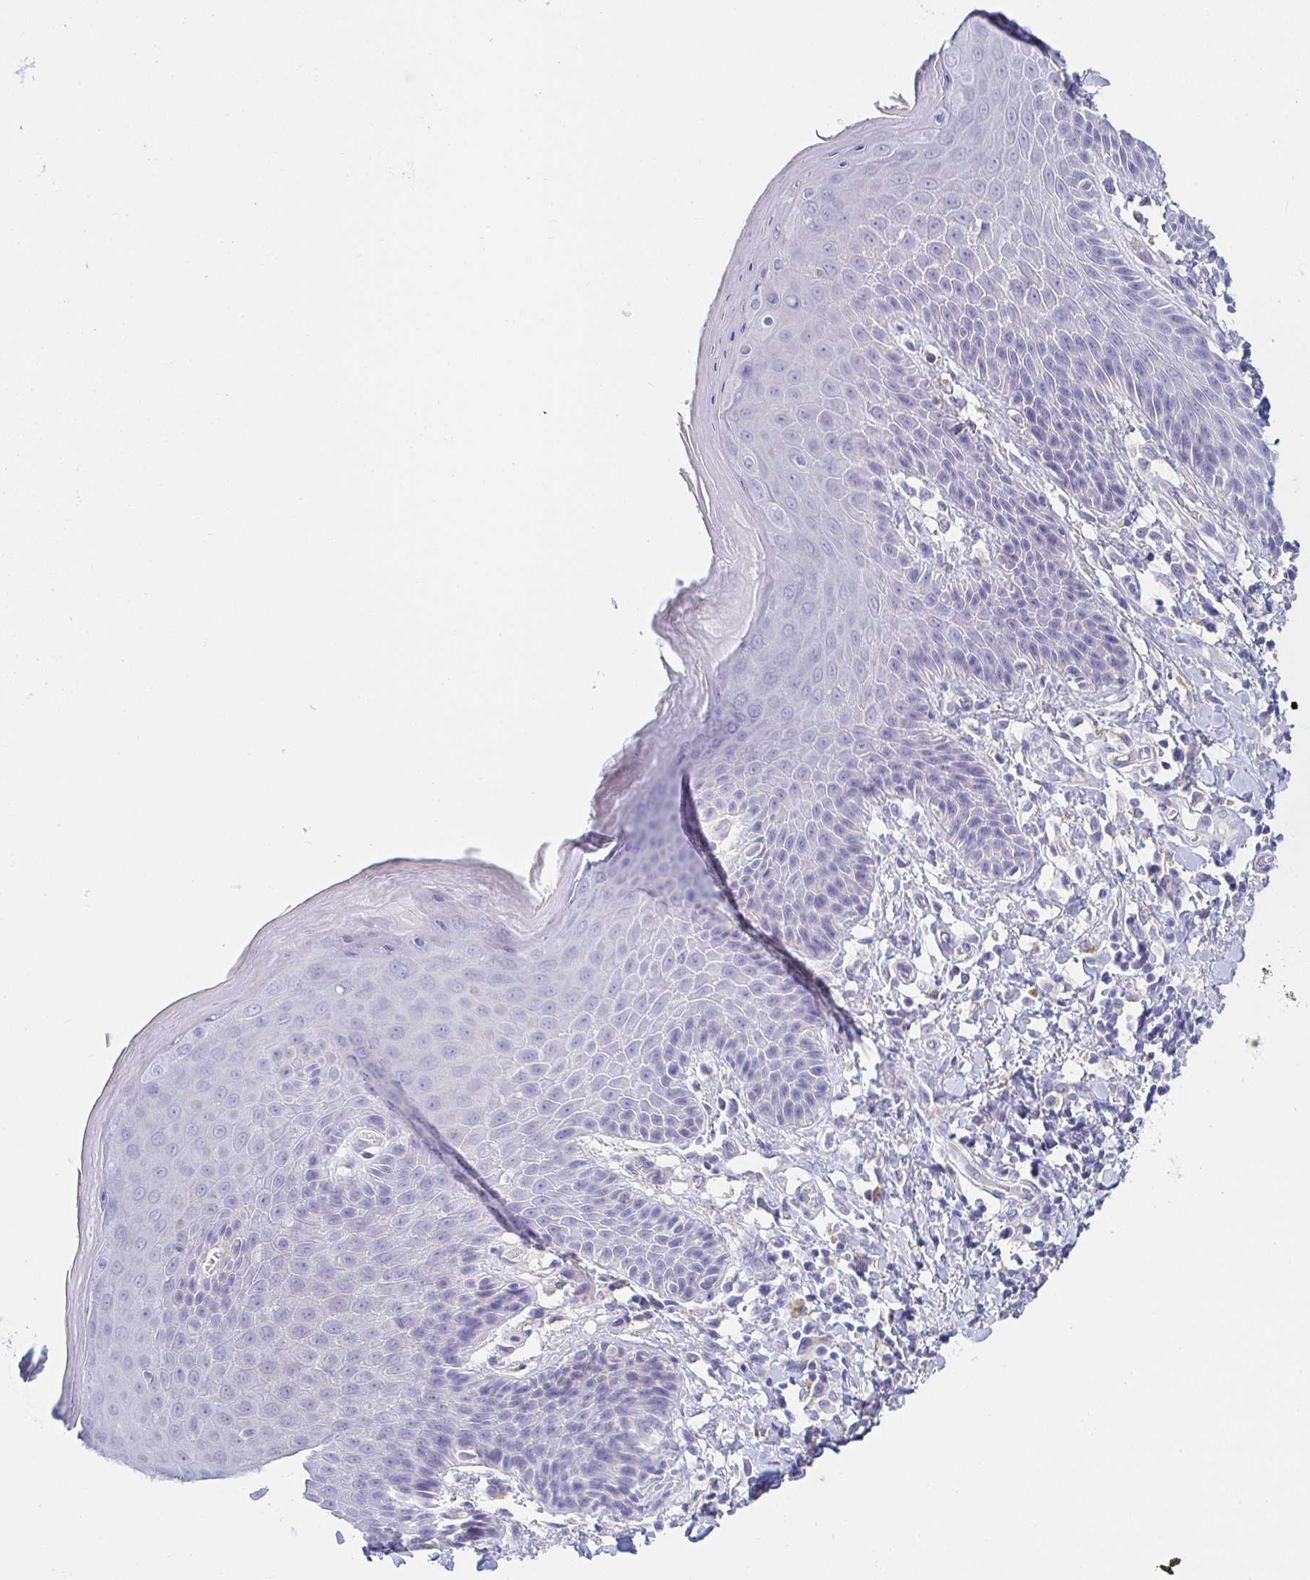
{"staining": {"intensity": "negative", "quantity": "none", "location": "none"}, "tissue": "skin", "cell_type": "Epidermal cells", "image_type": "normal", "snomed": [{"axis": "morphology", "description": "Normal tissue, NOS"}, {"axis": "topography", "description": "Anal"}, {"axis": "topography", "description": "Peripheral nerve tissue"}], "caption": "Immunohistochemical staining of normal skin shows no significant positivity in epidermal cells. (IHC, brightfield microscopy, high magnification).", "gene": "PDE6B", "patient": {"sex": "male", "age": 51}}